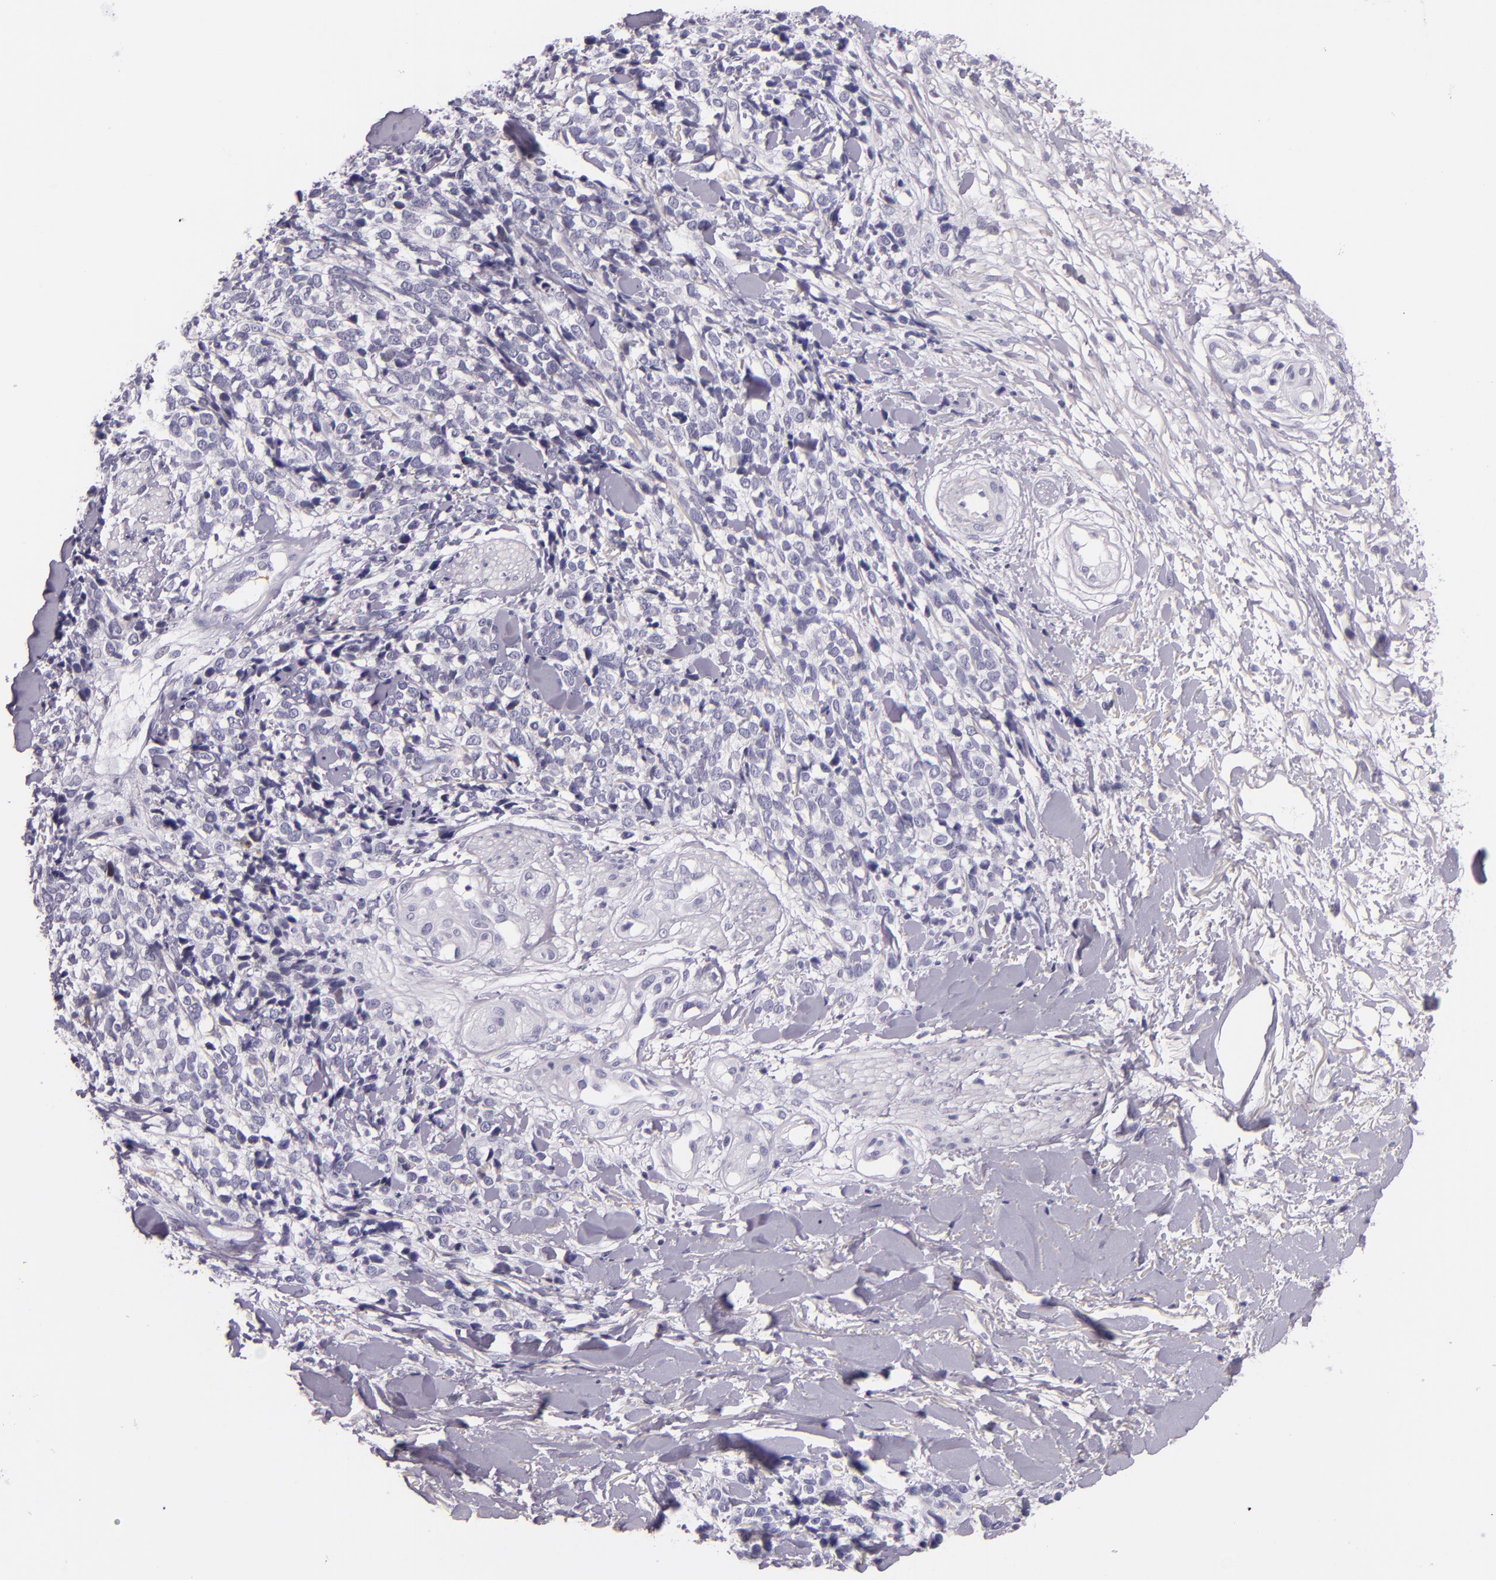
{"staining": {"intensity": "negative", "quantity": "none", "location": "none"}, "tissue": "melanoma", "cell_type": "Tumor cells", "image_type": "cancer", "snomed": [{"axis": "morphology", "description": "Malignant melanoma, NOS"}, {"axis": "topography", "description": "Skin"}], "caption": "Immunohistochemical staining of human melanoma demonstrates no significant expression in tumor cells.", "gene": "HSP90AA1", "patient": {"sex": "female", "age": 85}}